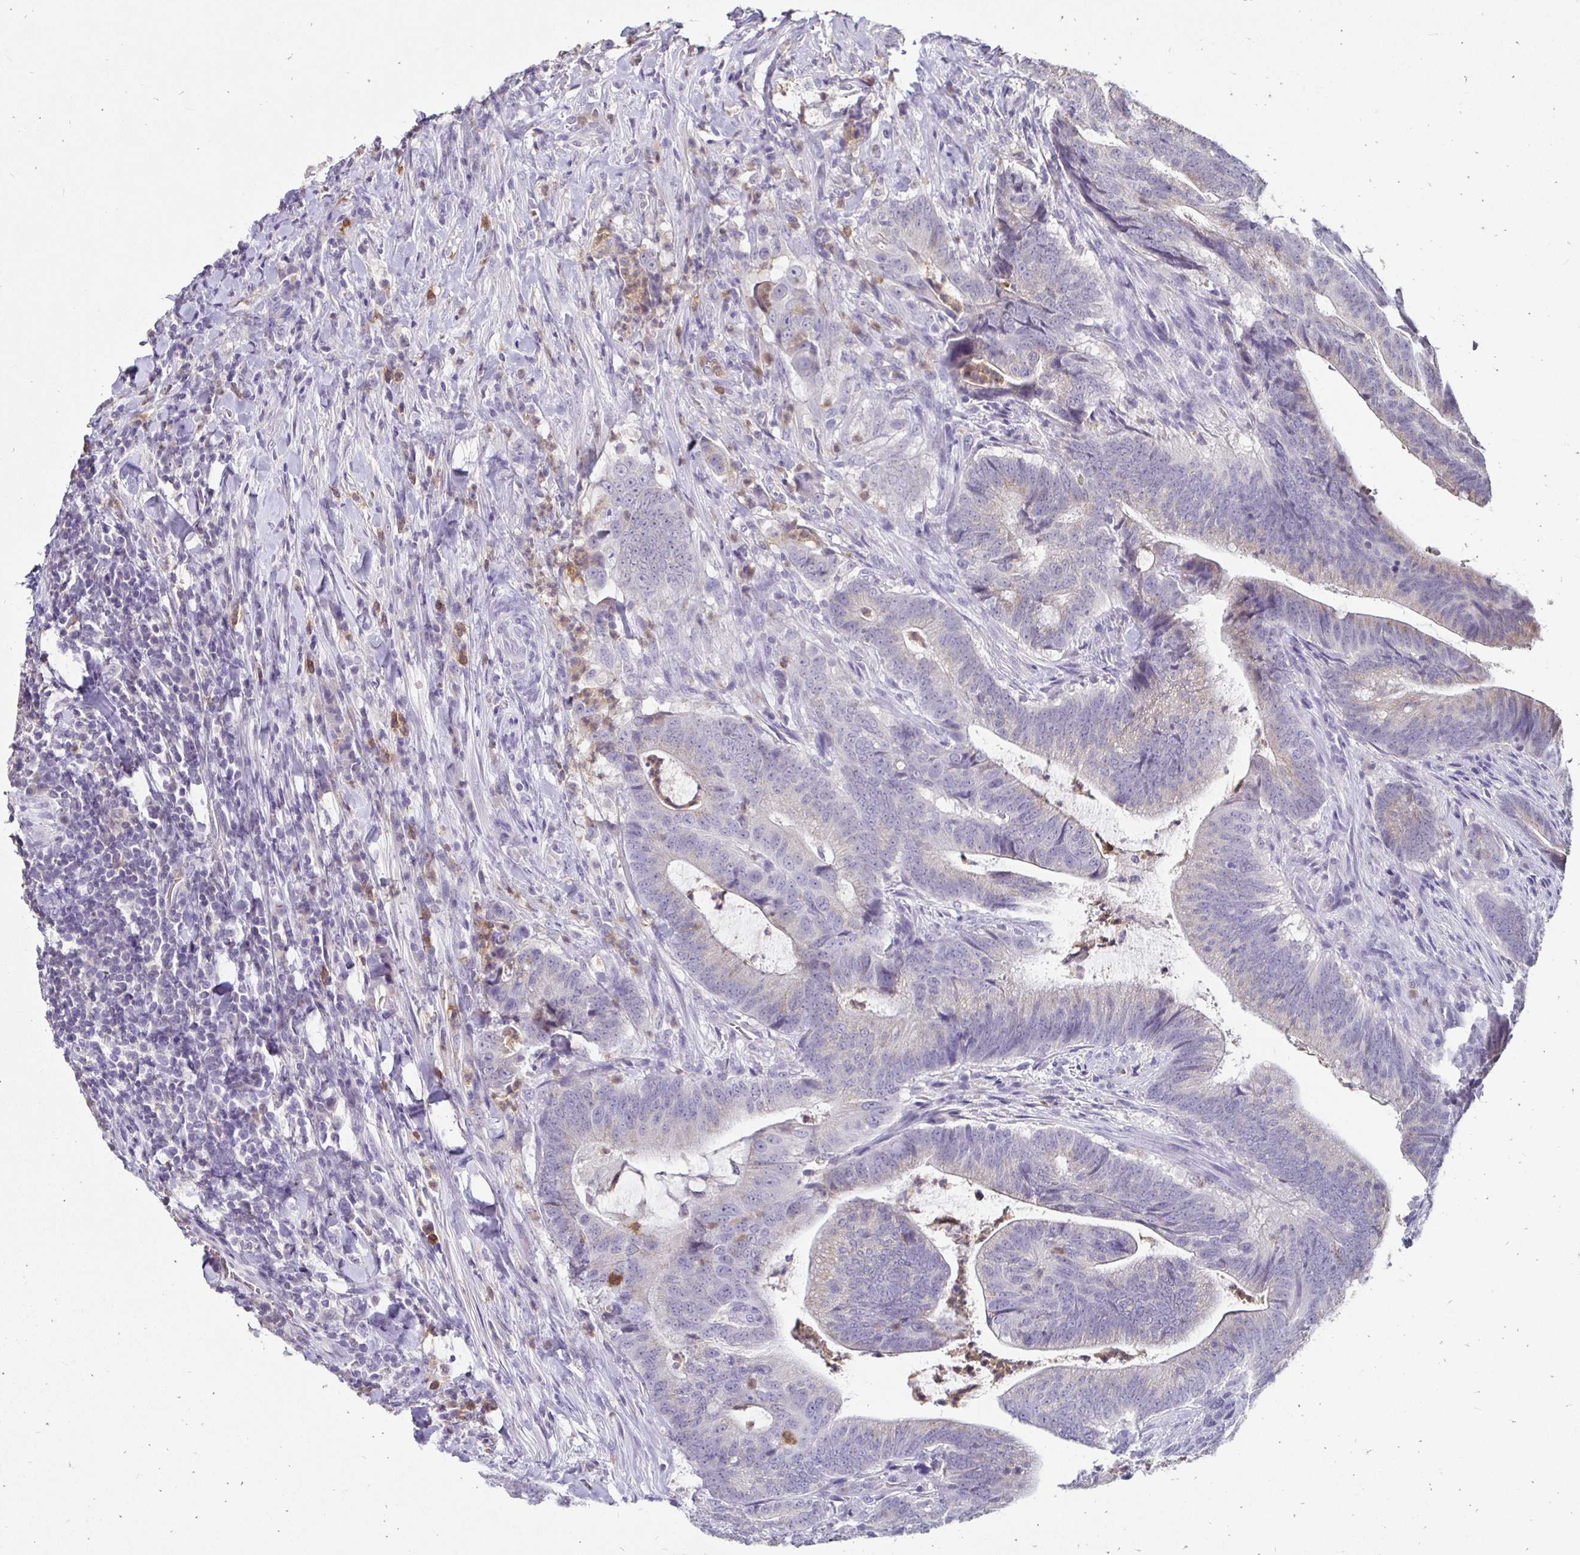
{"staining": {"intensity": "weak", "quantity": "<25%", "location": "cytoplasmic/membranous"}, "tissue": "colorectal cancer", "cell_type": "Tumor cells", "image_type": "cancer", "snomed": [{"axis": "morphology", "description": "Adenocarcinoma, NOS"}, {"axis": "topography", "description": "Colon"}], "caption": "The histopathology image reveals no staining of tumor cells in colorectal adenocarcinoma.", "gene": "GK2", "patient": {"sex": "female", "age": 43}}